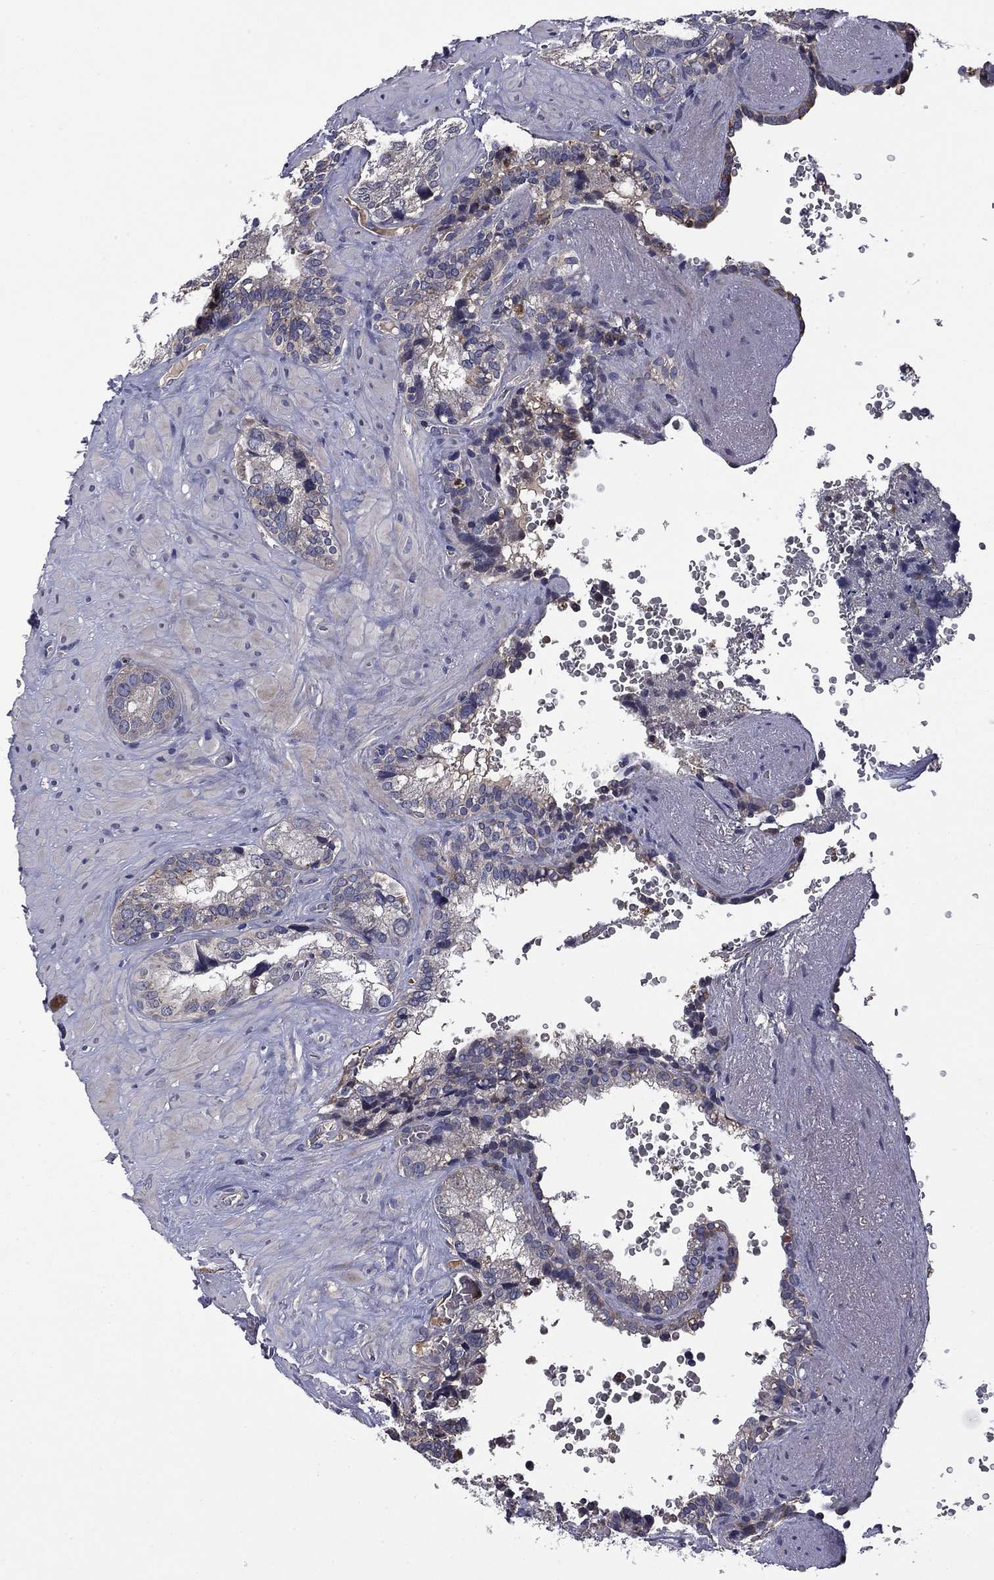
{"staining": {"intensity": "negative", "quantity": "none", "location": "none"}, "tissue": "seminal vesicle", "cell_type": "Glandular cells", "image_type": "normal", "snomed": [{"axis": "morphology", "description": "Normal tissue, NOS"}, {"axis": "topography", "description": "Seminal veicle"}], "caption": "IHC image of benign seminal vesicle stained for a protein (brown), which displays no positivity in glandular cells. The staining was performed using DAB to visualize the protein expression in brown, while the nuclei were stained in blue with hematoxylin (Magnification: 20x).", "gene": "CEACAM7", "patient": {"sex": "male", "age": 72}}